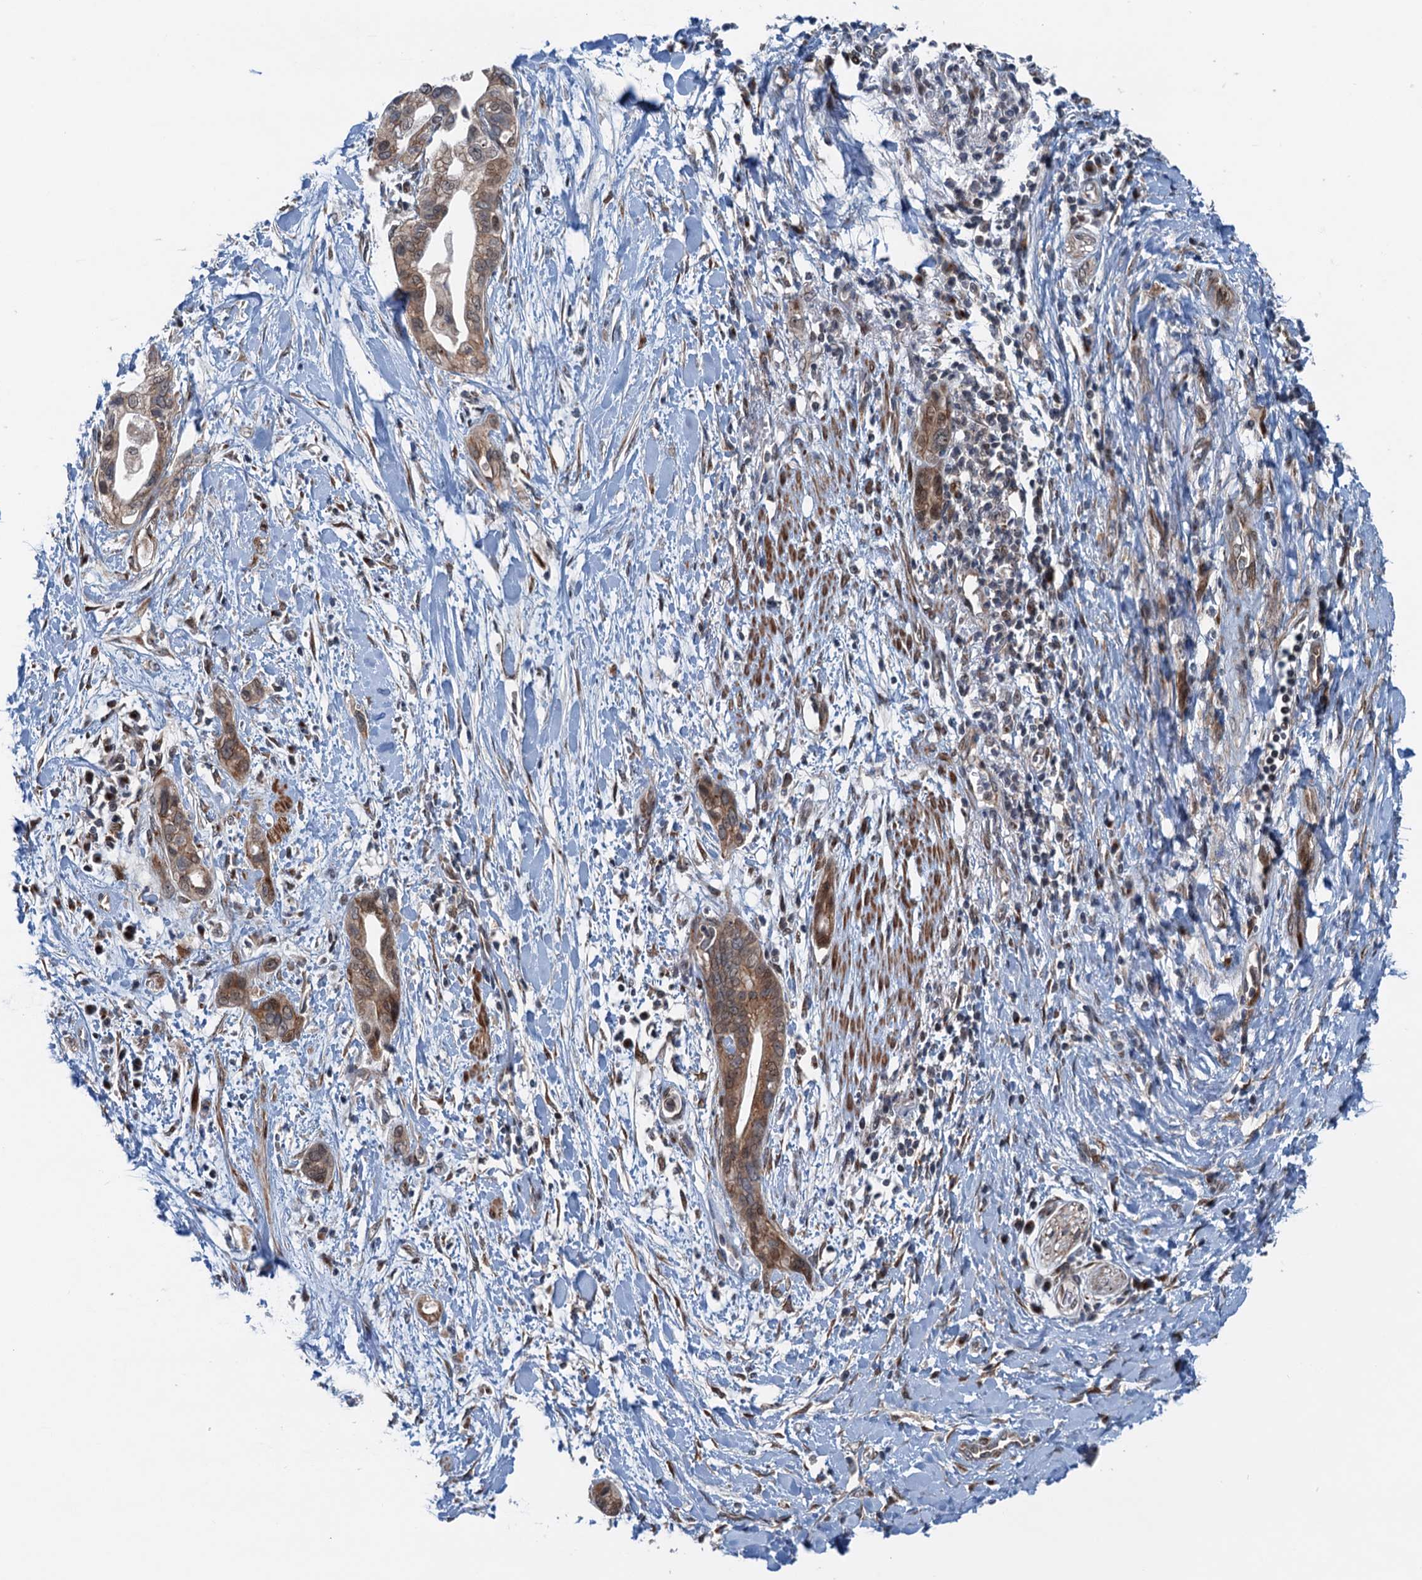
{"staining": {"intensity": "moderate", "quantity": ">75%", "location": "cytoplasmic/membranous,nuclear"}, "tissue": "pancreatic cancer", "cell_type": "Tumor cells", "image_type": "cancer", "snomed": [{"axis": "morphology", "description": "Normal tissue, NOS"}, {"axis": "morphology", "description": "Adenocarcinoma, NOS"}, {"axis": "topography", "description": "Pancreas"}, {"axis": "topography", "description": "Peripheral nerve tissue"}], "caption": "This photomicrograph displays immunohistochemistry (IHC) staining of pancreatic adenocarcinoma, with medium moderate cytoplasmic/membranous and nuclear expression in about >75% of tumor cells.", "gene": "DYNC2I2", "patient": {"sex": "male", "age": 59}}